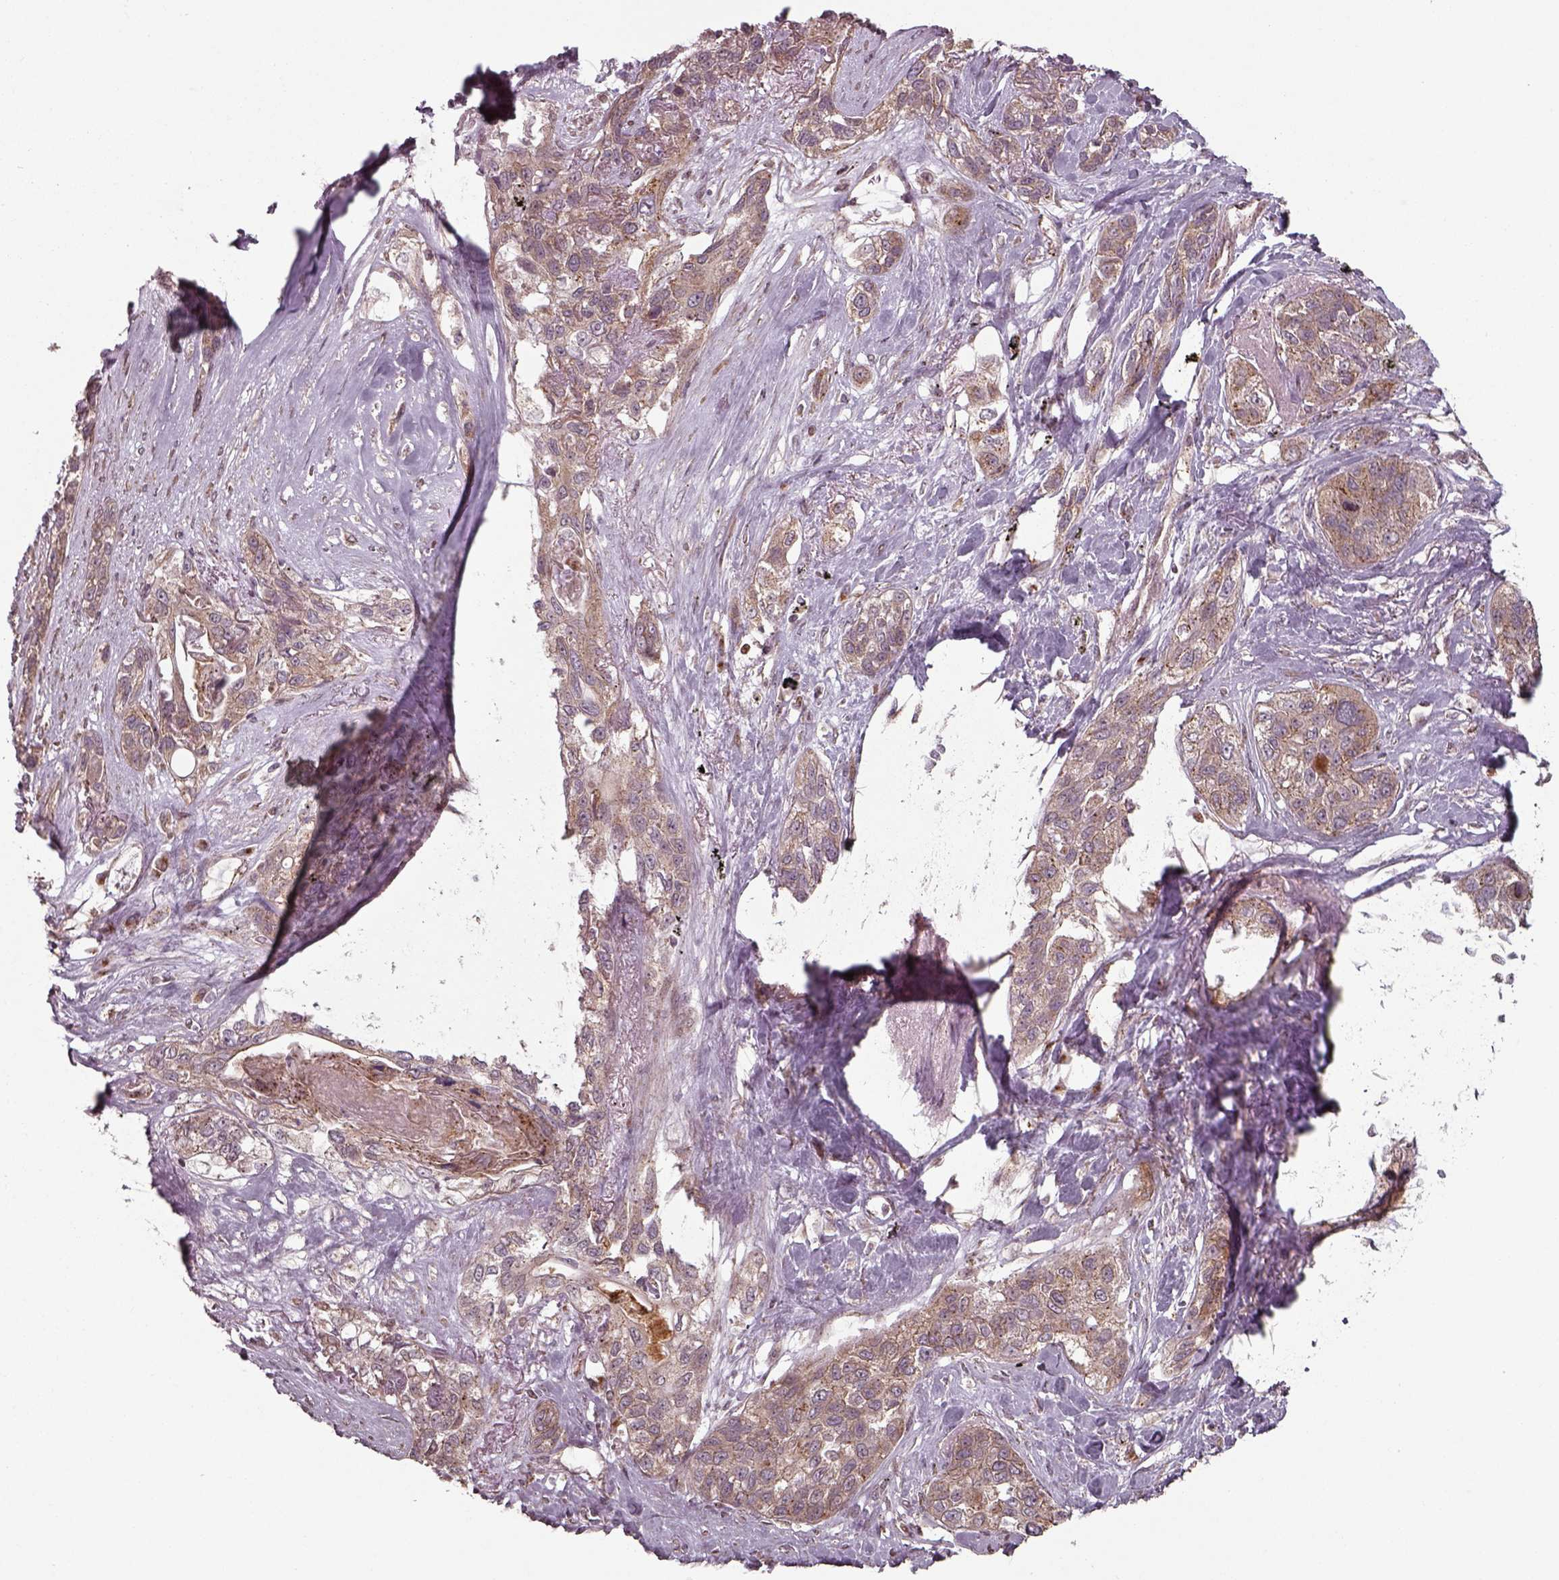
{"staining": {"intensity": "moderate", "quantity": ">75%", "location": "cytoplasmic/membranous"}, "tissue": "lung cancer", "cell_type": "Tumor cells", "image_type": "cancer", "snomed": [{"axis": "morphology", "description": "Squamous cell carcinoma, NOS"}, {"axis": "topography", "description": "Lung"}], "caption": "Immunohistochemistry (DAB) staining of lung squamous cell carcinoma exhibits moderate cytoplasmic/membranous protein staining in approximately >75% of tumor cells. The protein is shown in brown color, while the nuclei are stained blue.", "gene": "CHMP3", "patient": {"sex": "female", "age": 70}}